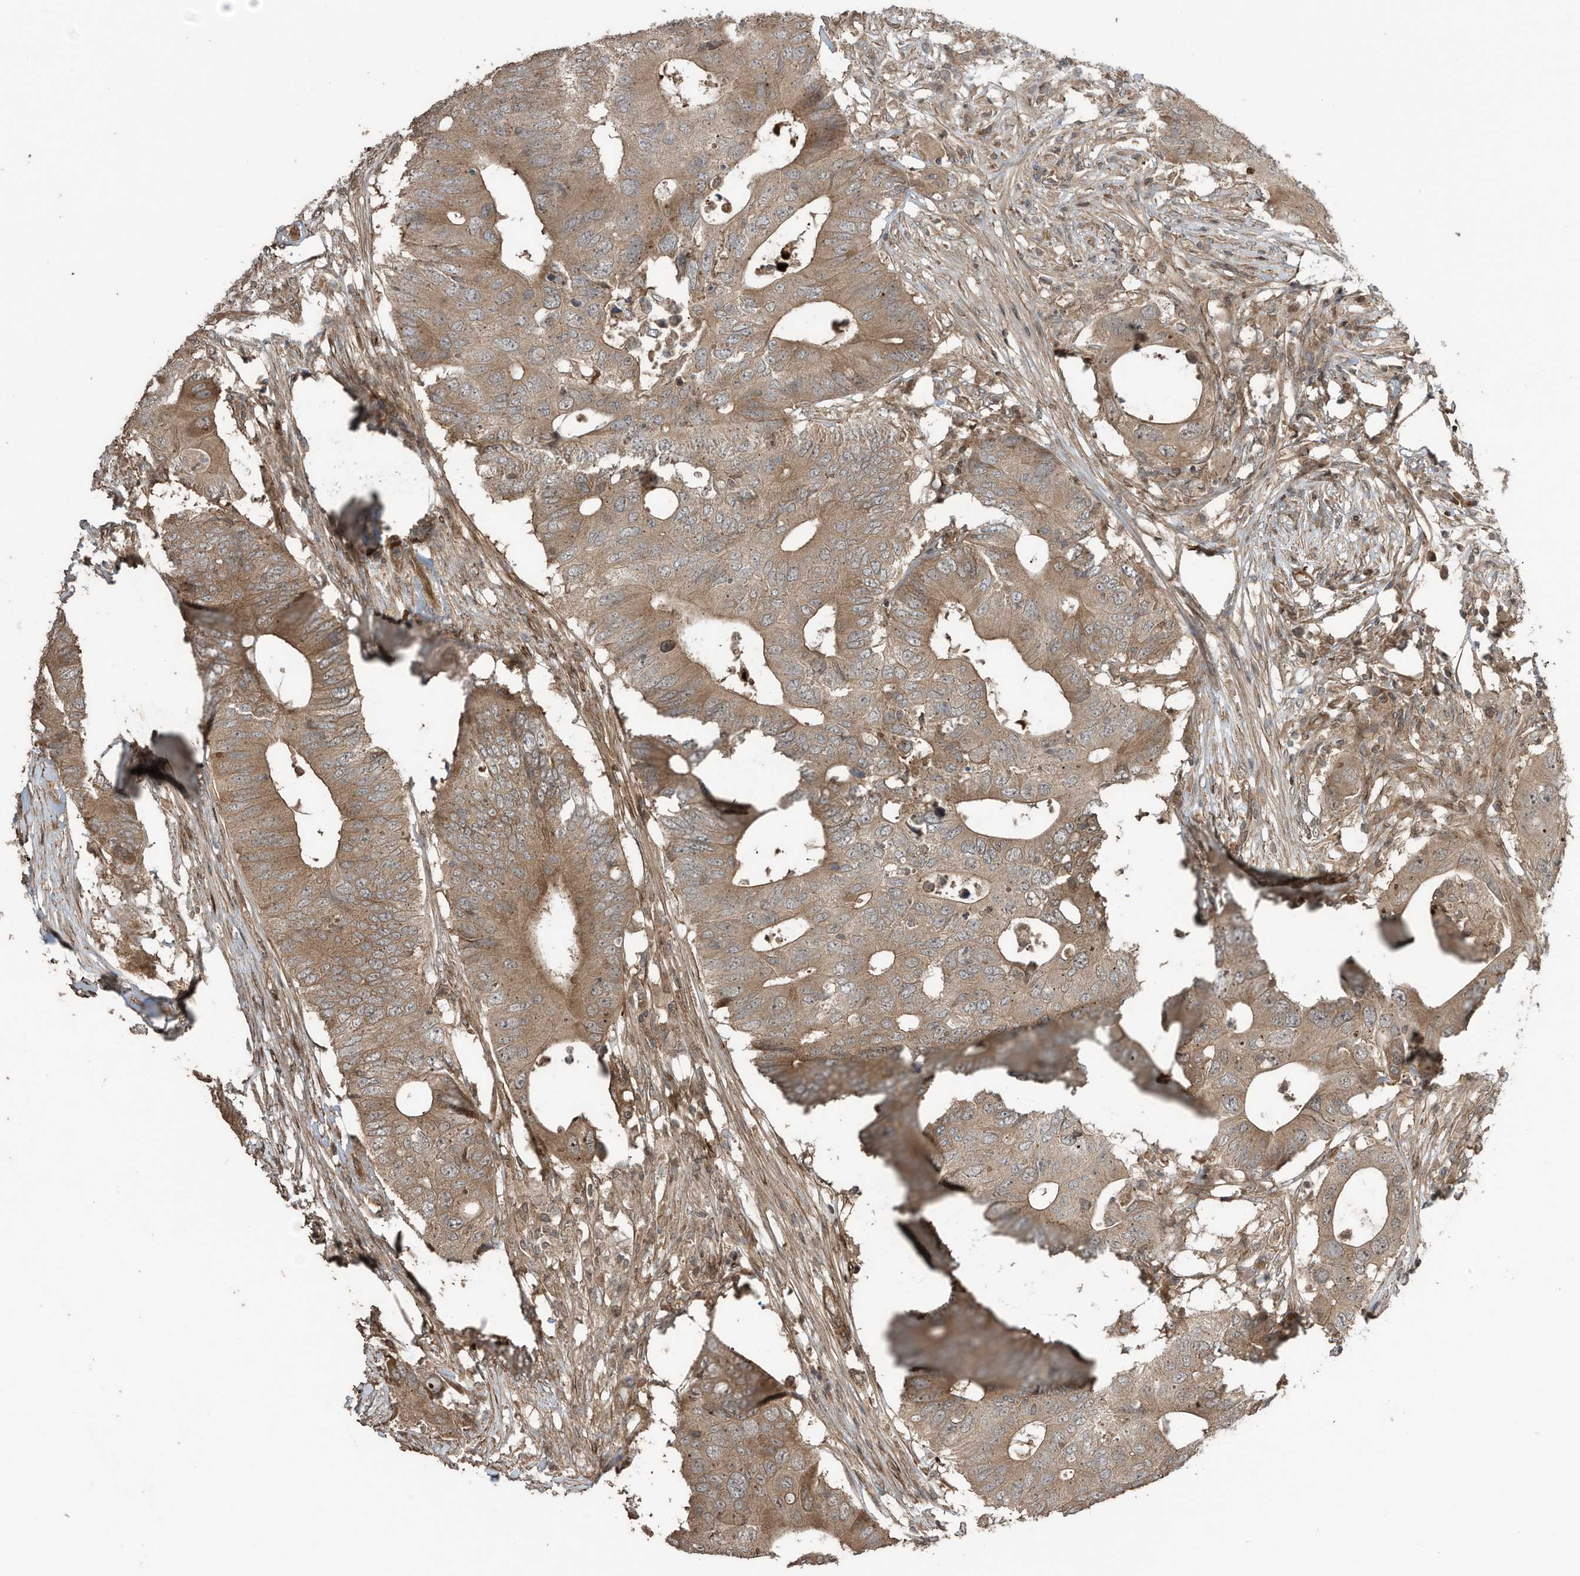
{"staining": {"intensity": "moderate", "quantity": ">75%", "location": "cytoplasmic/membranous"}, "tissue": "colorectal cancer", "cell_type": "Tumor cells", "image_type": "cancer", "snomed": [{"axis": "morphology", "description": "Adenocarcinoma, NOS"}, {"axis": "topography", "description": "Colon"}], "caption": "Protein staining reveals moderate cytoplasmic/membranous positivity in approximately >75% of tumor cells in colorectal cancer.", "gene": "ZNF653", "patient": {"sex": "male", "age": 71}}